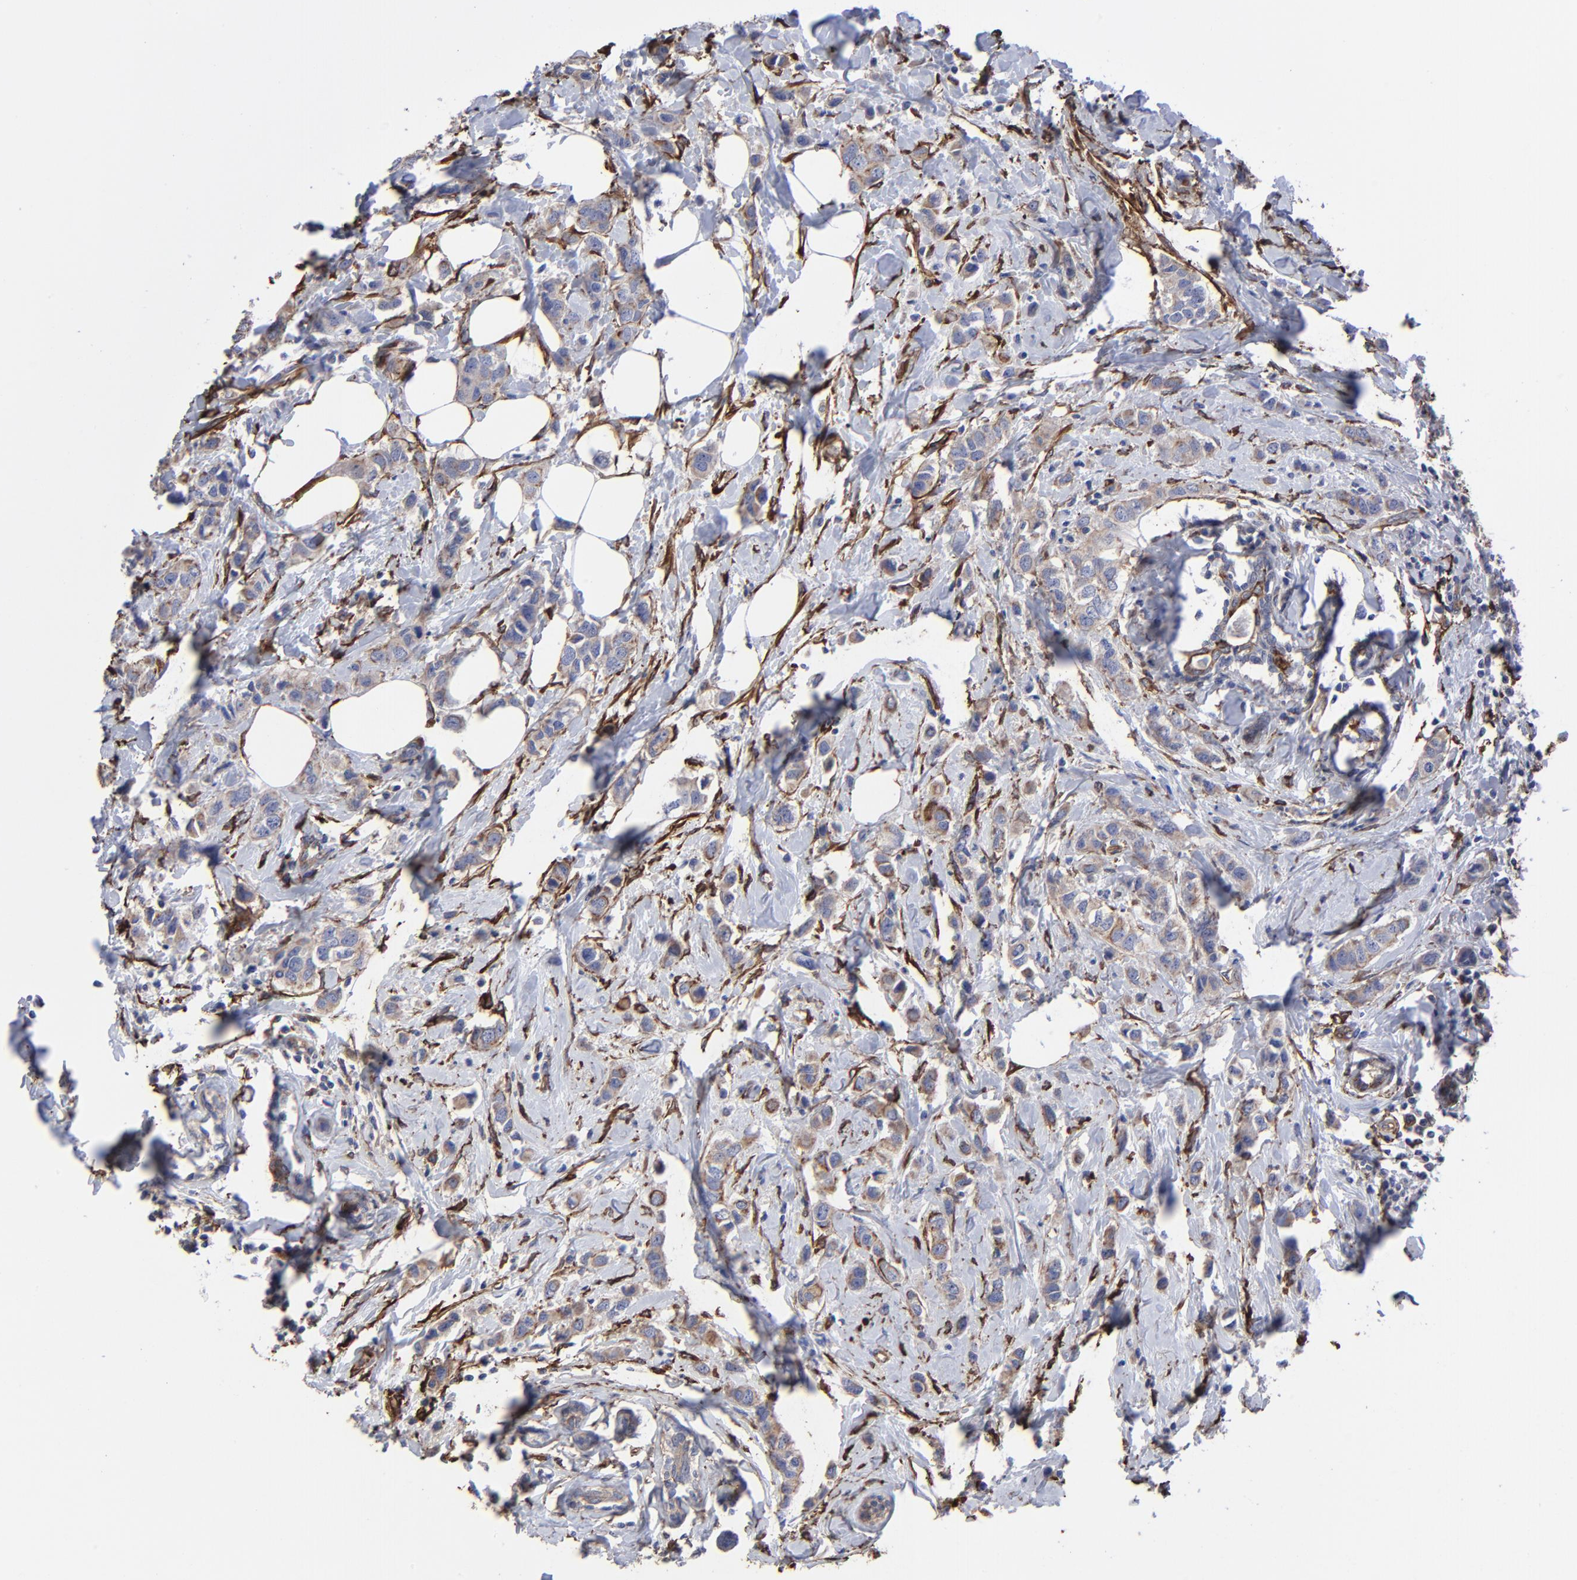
{"staining": {"intensity": "weak", "quantity": "25%-75%", "location": "cytoplasmic/membranous"}, "tissue": "breast cancer", "cell_type": "Tumor cells", "image_type": "cancer", "snomed": [{"axis": "morphology", "description": "Normal tissue, NOS"}, {"axis": "morphology", "description": "Duct carcinoma"}, {"axis": "topography", "description": "Breast"}], "caption": "Protein staining reveals weak cytoplasmic/membranous expression in about 25%-75% of tumor cells in breast infiltrating ductal carcinoma.", "gene": "CILP", "patient": {"sex": "female", "age": 50}}